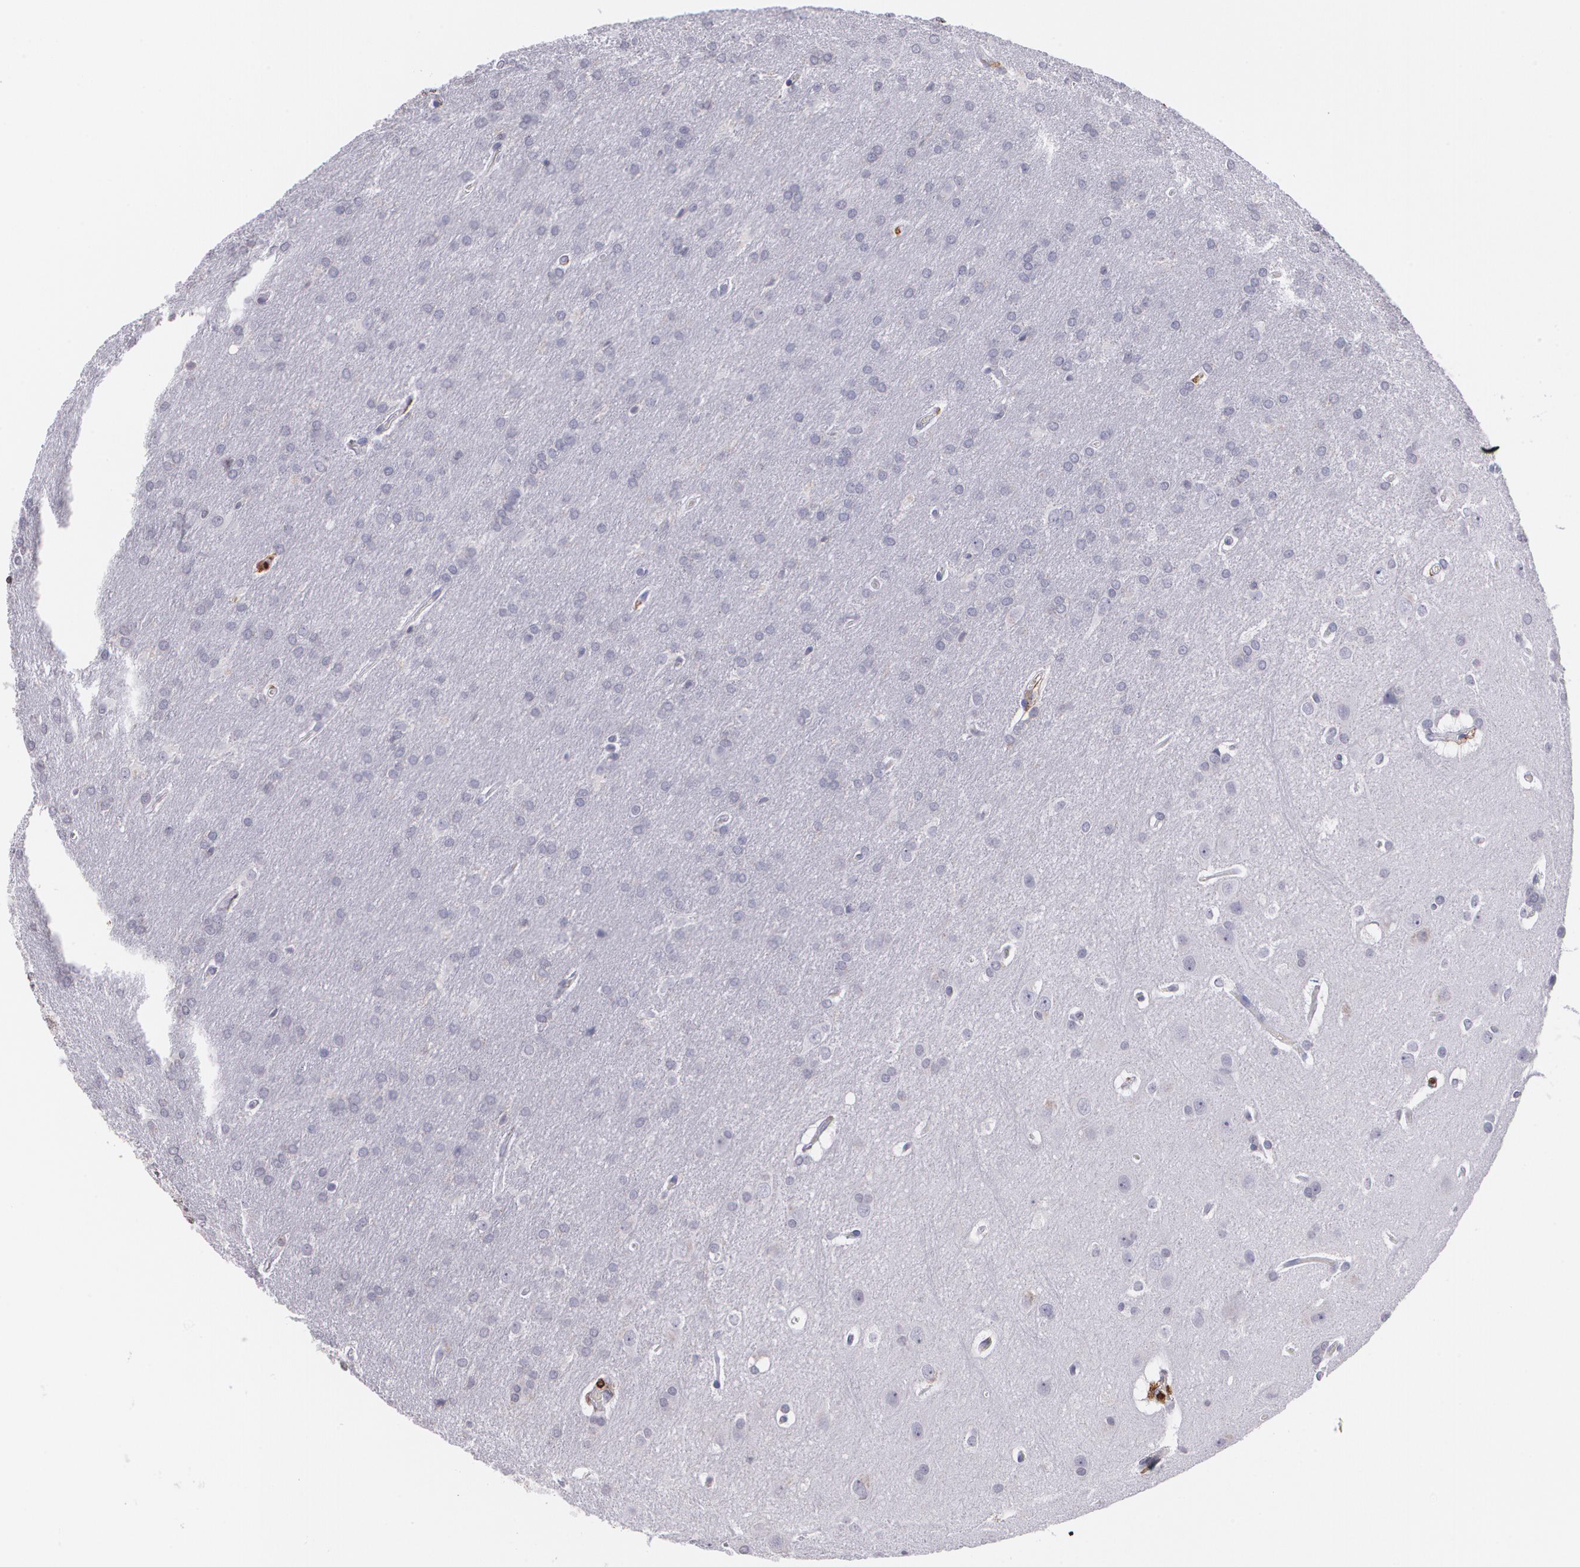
{"staining": {"intensity": "negative", "quantity": "none", "location": "none"}, "tissue": "glioma", "cell_type": "Tumor cells", "image_type": "cancer", "snomed": [{"axis": "morphology", "description": "Glioma, malignant, Low grade"}, {"axis": "topography", "description": "Brain"}], "caption": "This is an immunohistochemistry (IHC) image of human malignant glioma (low-grade). There is no expression in tumor cells.", "gene": "PTPRC", "patient": {"sex": "female", "age": 32}}